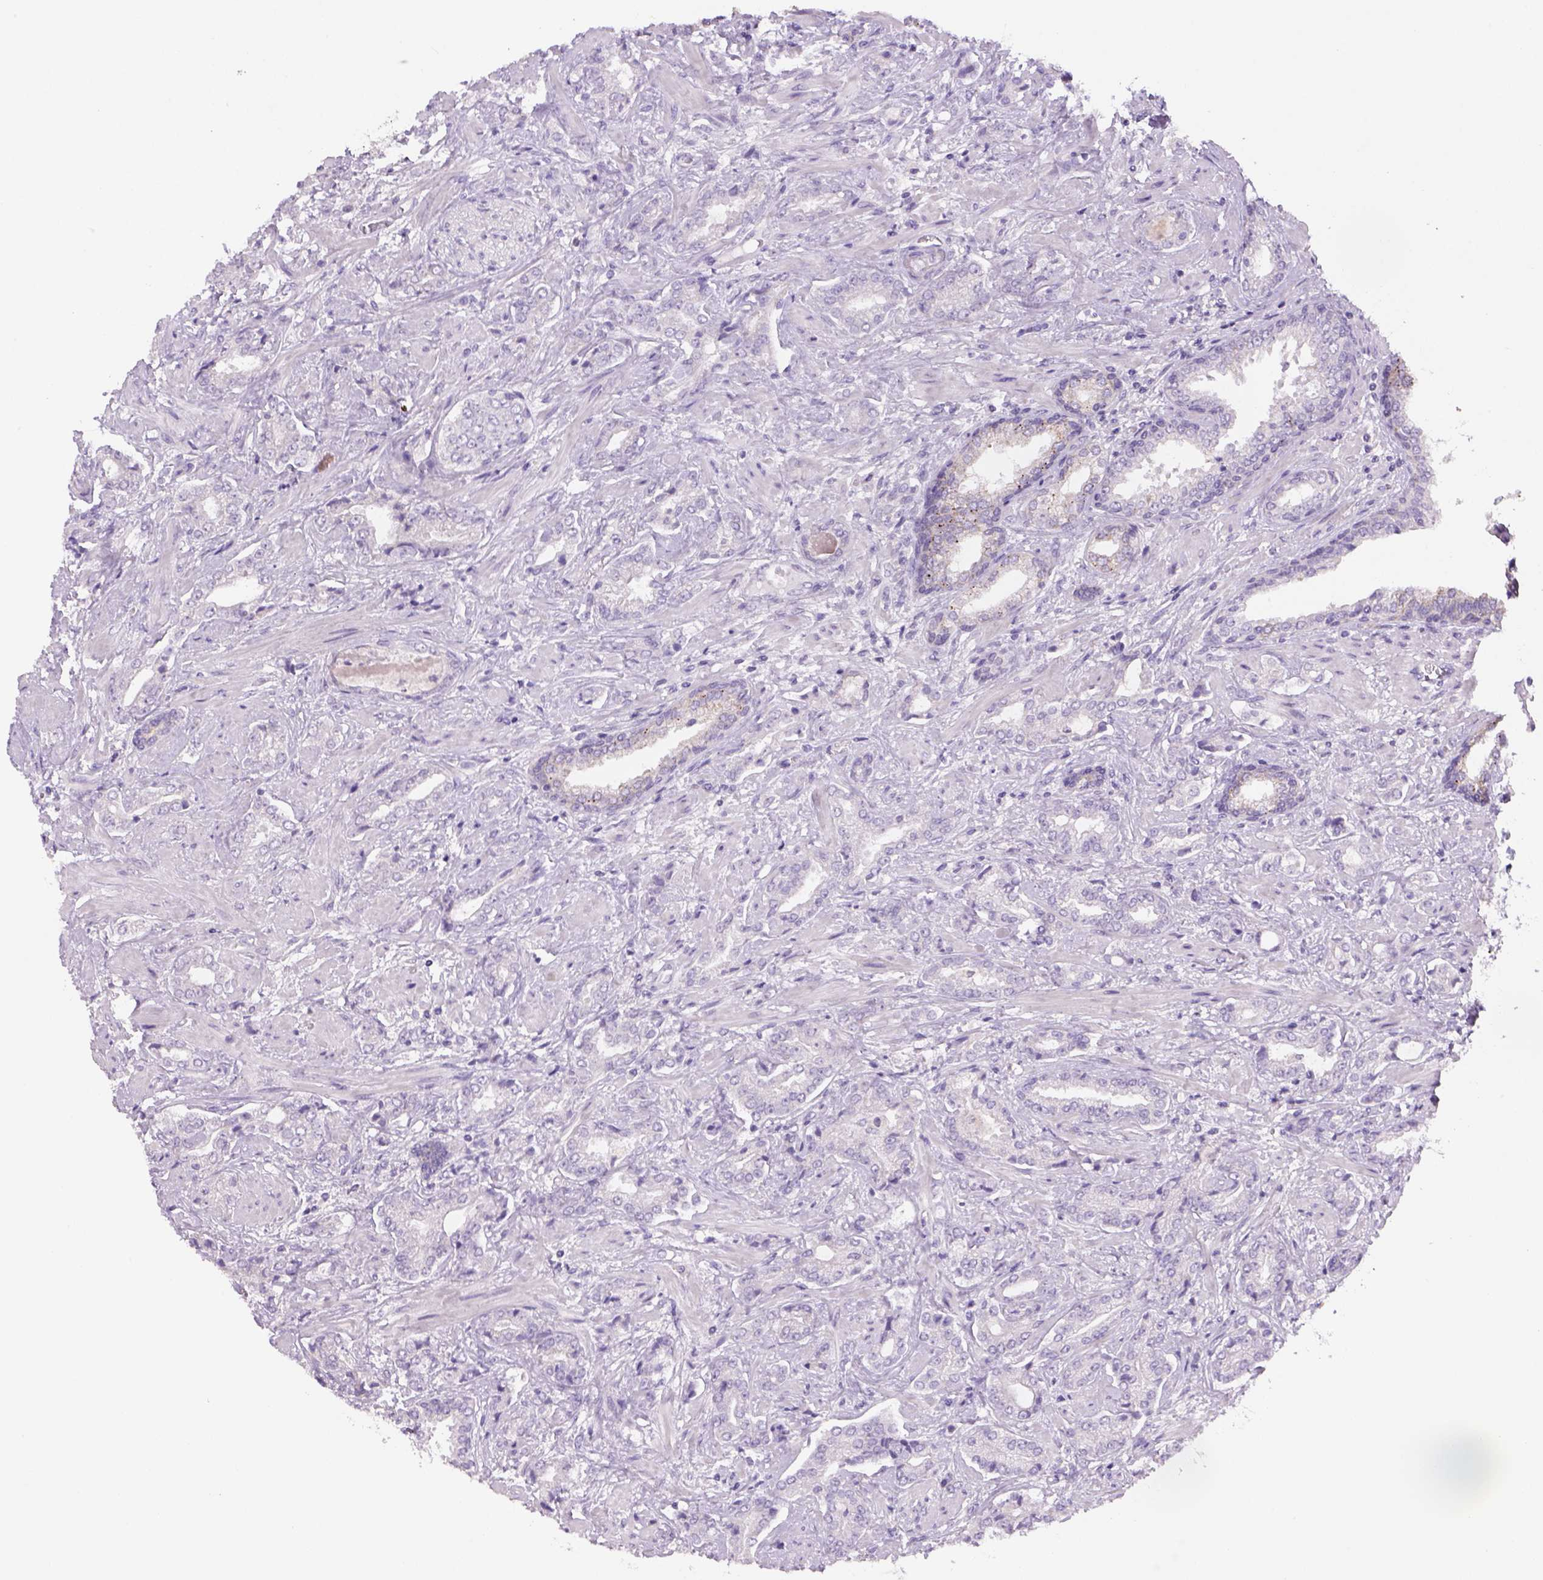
{"staining": {"intensity": "moderate", "quantity": "<25%", "location": "cytoplasmic/membranous"}, "tissue": "prostate cancer", "cell_type": "Tumor cells", "image_type": "cancer", "snomed": [{"axis": "morphology", "description": "Adenocarcinoma, Low grade"}, {"axis": "topography", "description": "Prostate"}], "caption": "This is a histology image of IHC staining of low-grade adenocarcinoma (prostate), which shows moderate staining in the cytoplasmic/membranous of tumor cells.", "gene": "ADGRV1", "patient": {"sex": "male", "age": 61}}